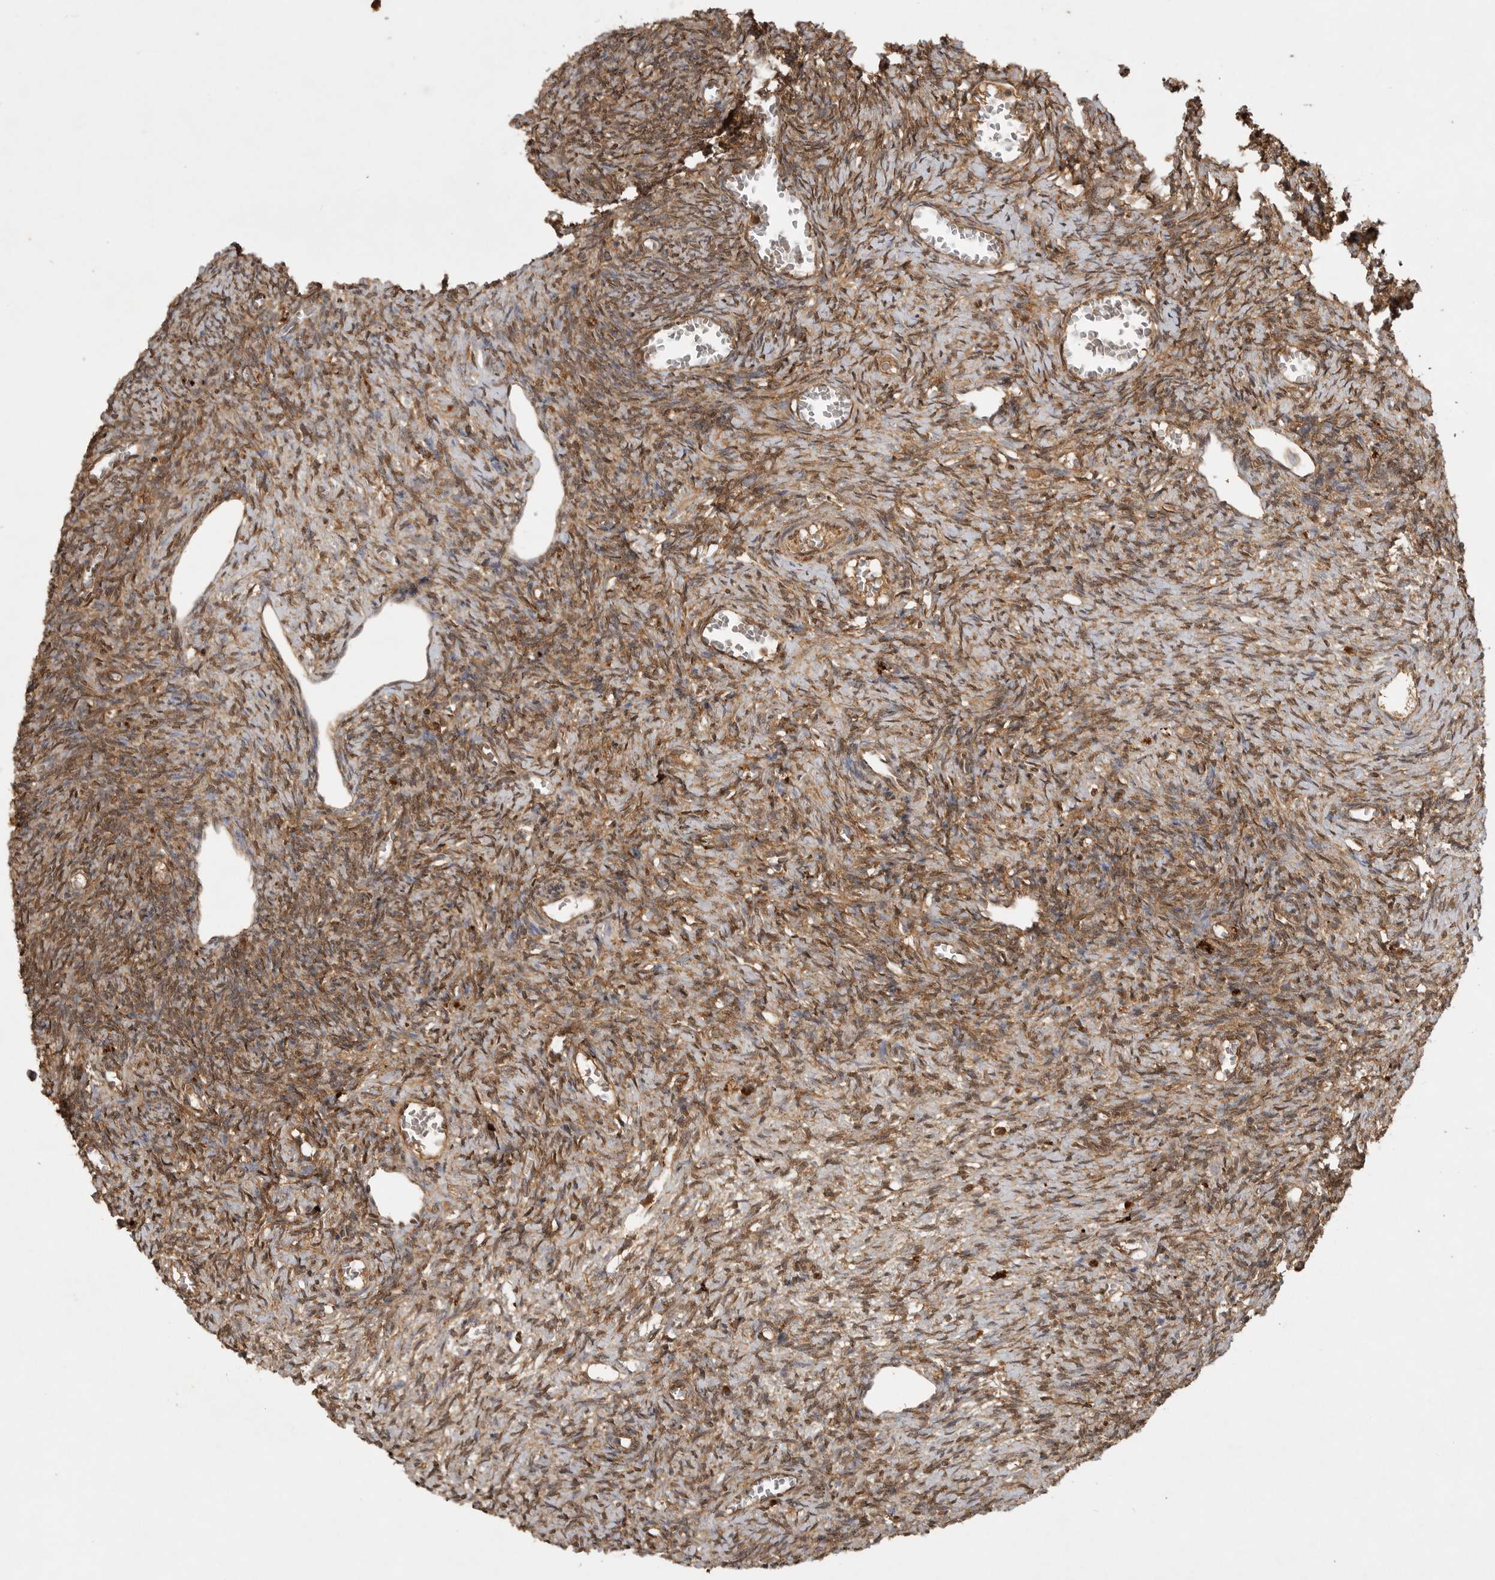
{"staining": {"intensity": "moderate", "quantity": ">75%", "location": "cytoplasmic/membranous"}, "tissue": "ovary", "cell_type": "Ovarian stroma cells", "image_type": "normal", "snomed": [{"axis": "morphology", "description": "Normal tissue, NOS"}, {"axis": "topography", "description": "Ovary"}], "caption": "Protein analysis of unremarkable ovary exhibits moderate cytoplasmic/membranous staining in about >75% of ovarian stroma cells.", "gene": "ICOSLG", "patient": {"sex": "female", "age": 27}}